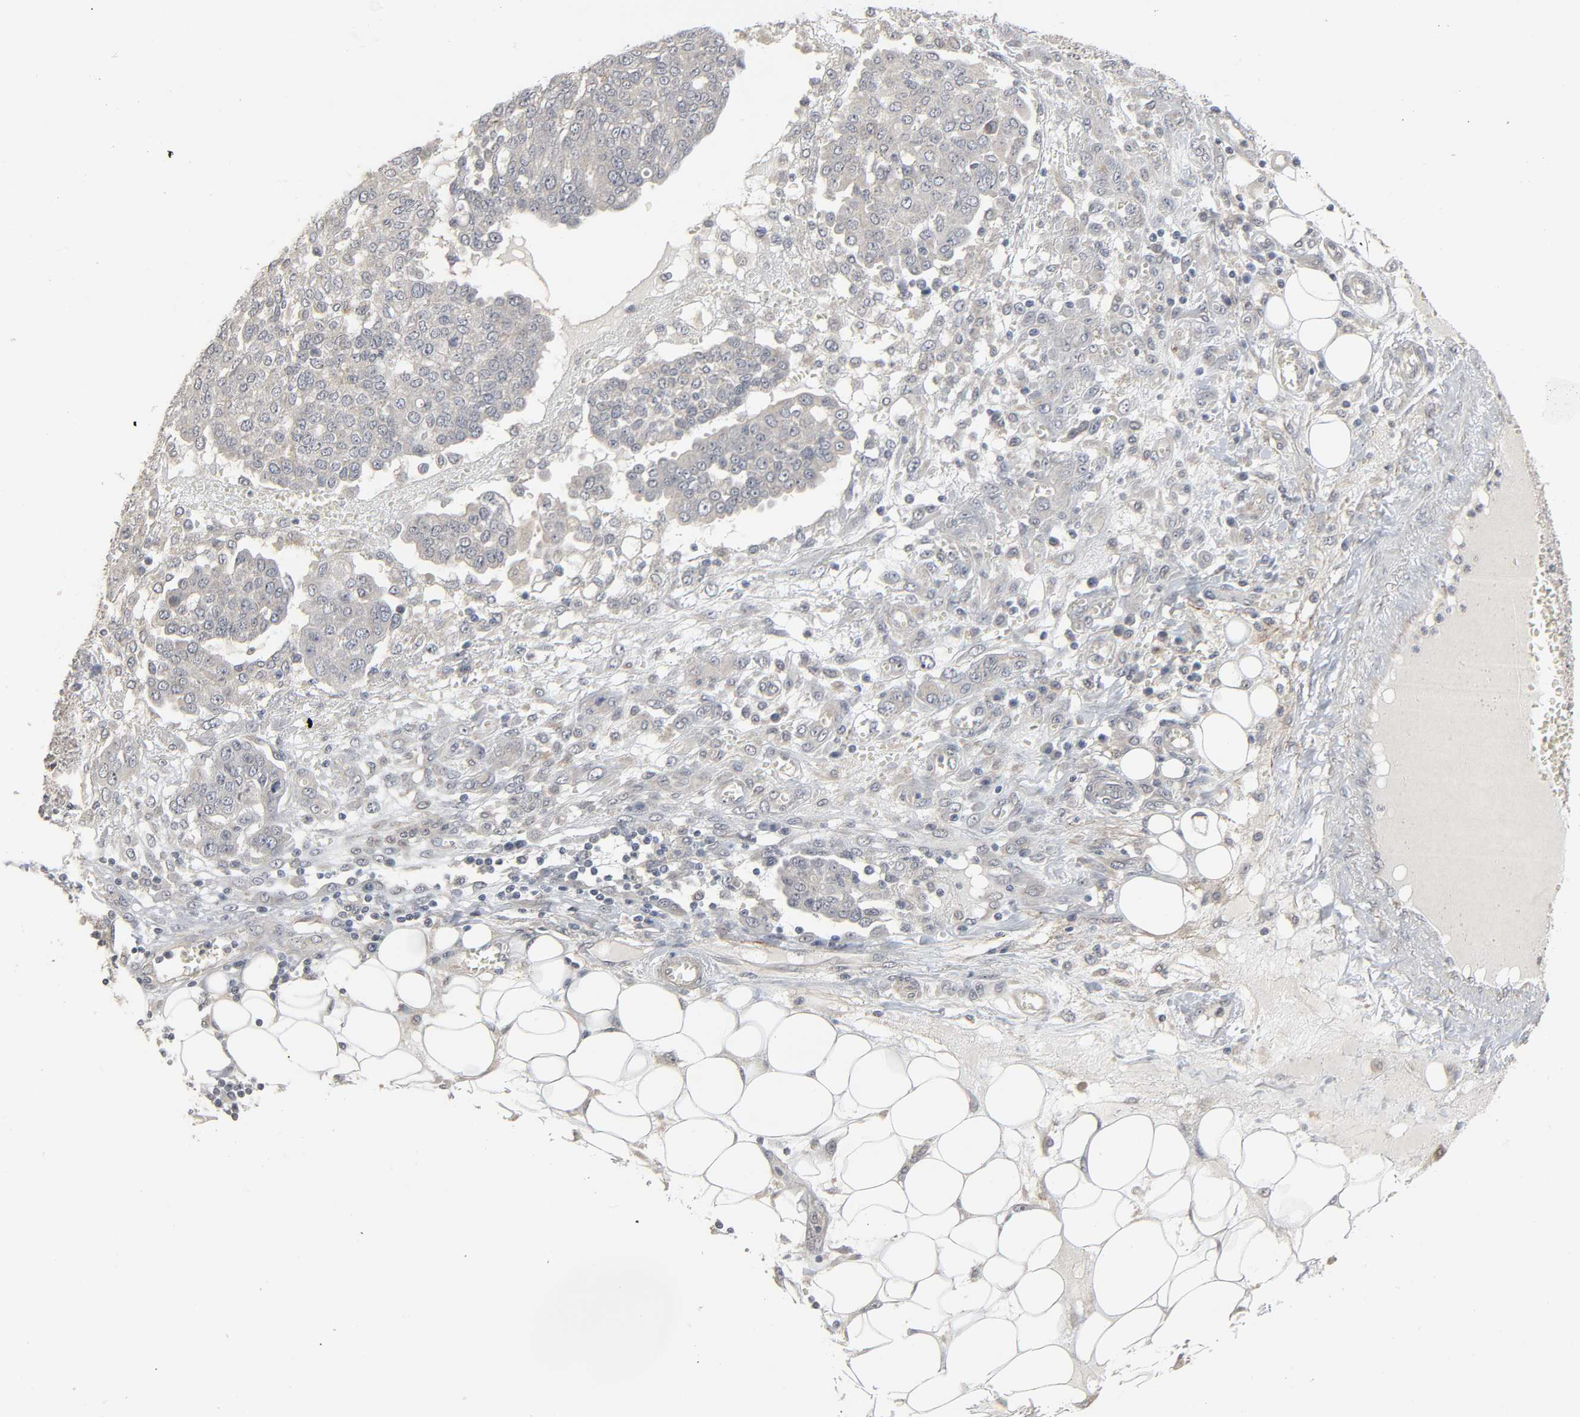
{"staining": {"intensity": "negative", "quantity": "none", "location": "none"}, "tissue": "ovarian cancer", "cell_type": "Tumor cells", "image_type": "cancer", "snomed": [{"axis": "morphology", "description": "Cystadenocarcinoma, serous, NOS"}, {"axis": "topography", "description": "Soft tissue"}, {"axis": "topography", "description": "Ovary"}], "caption": "Image shows no significant protein expression in tumor cells of serous cystadenocarcinoma (ovarian).", "gene": "ZNF222", "patient": {"sex": "female", "age": 57}}